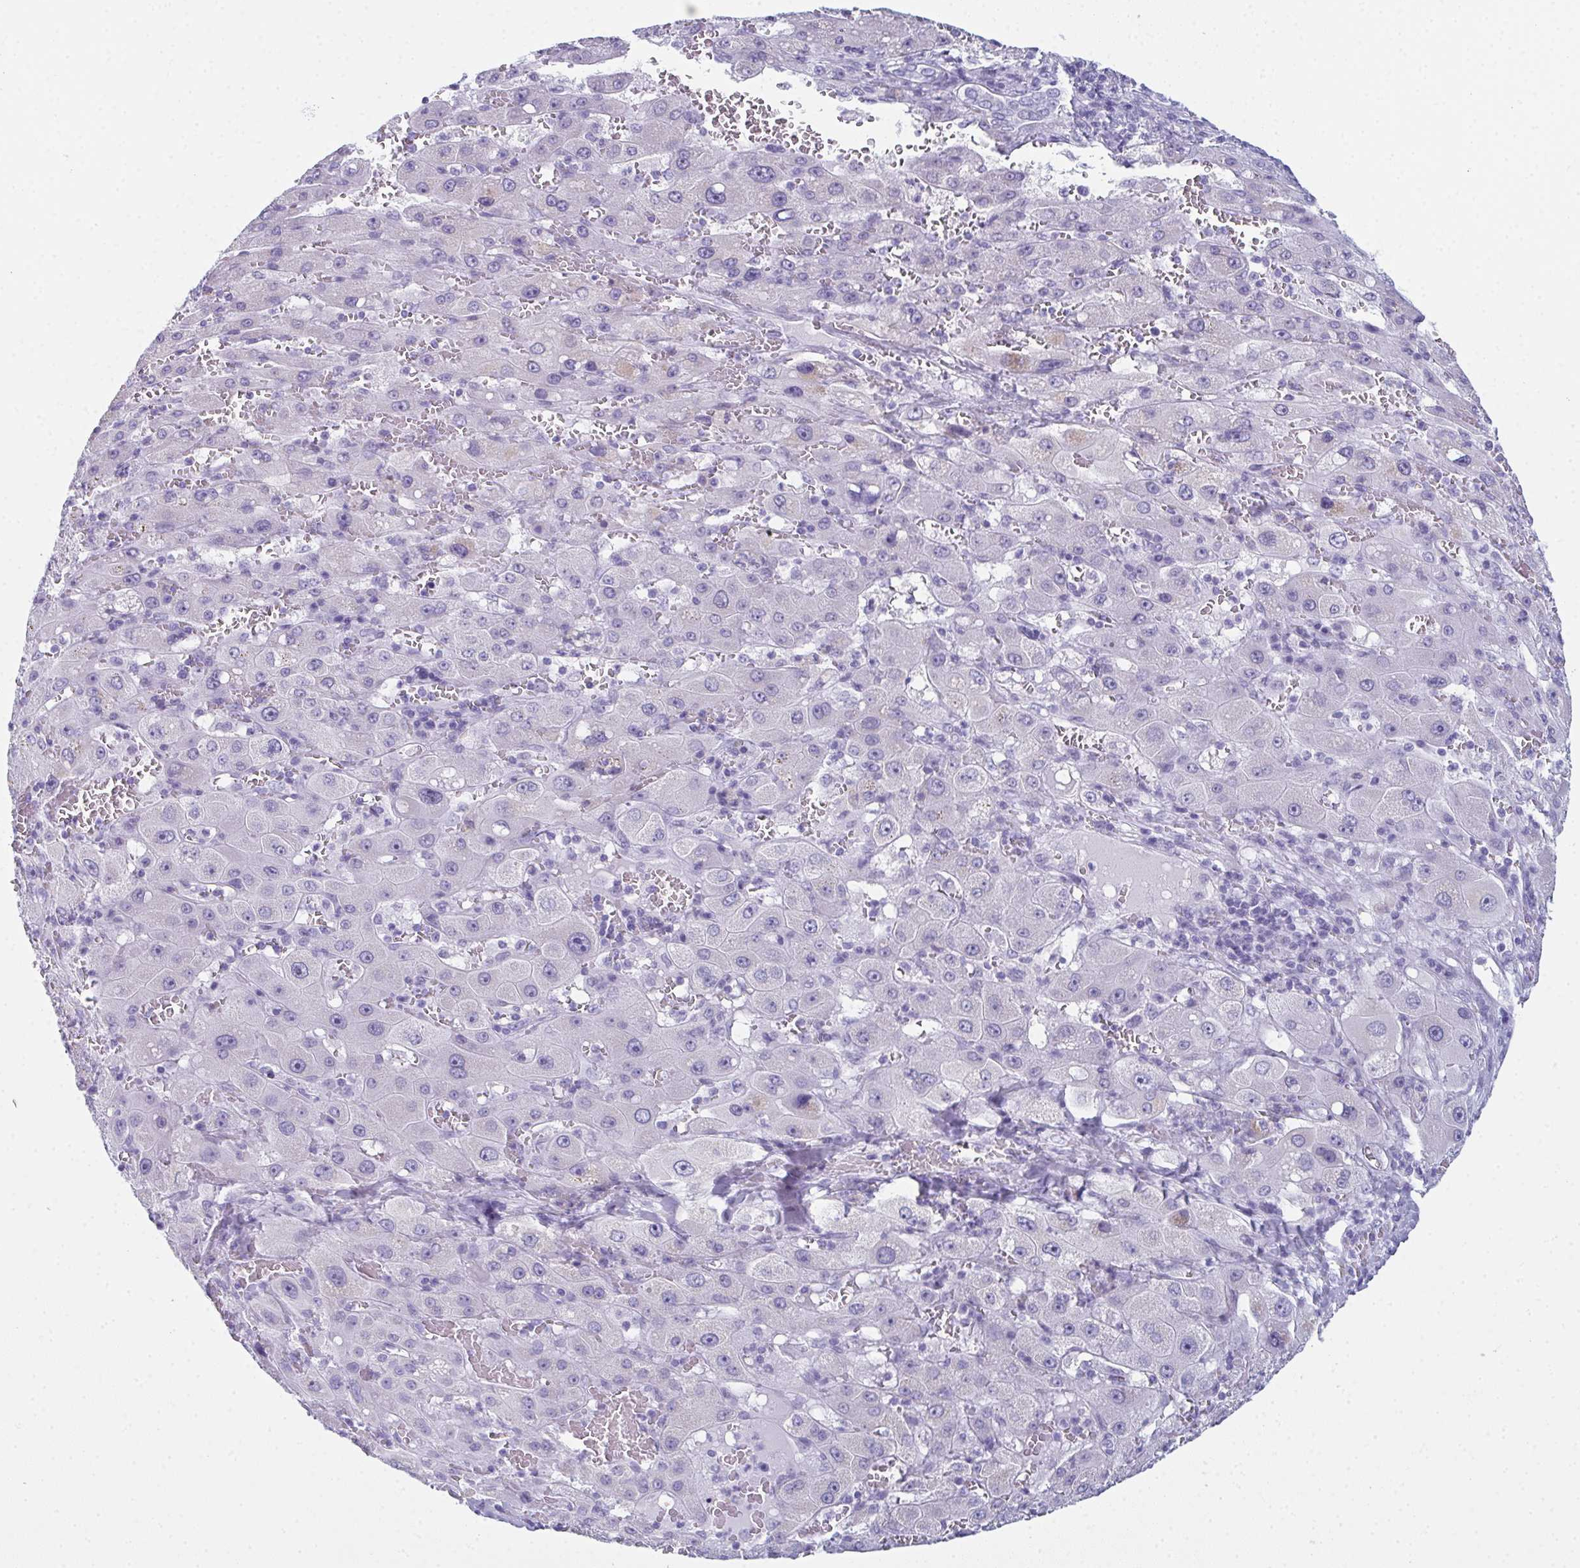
{"staining": {"intensity": "negative", "quantity": "none", "location": "none"}, "tissue": "liver cancer", "cell_type": "Tumor cells", "image_type": "cancer", "snomed": [{"axis": "morphology", "description": "Carcinoma, Hepatocellular, NOS"}, {"axis": "topography", "description": "Liver"}], "caption": "This is a photomicrograph of immunohistochemistry staining of liver cancer, which shows no positivity in tumor cells.", "gene": "ENKUR", "patient": {"sex": "female", "age": 73}}